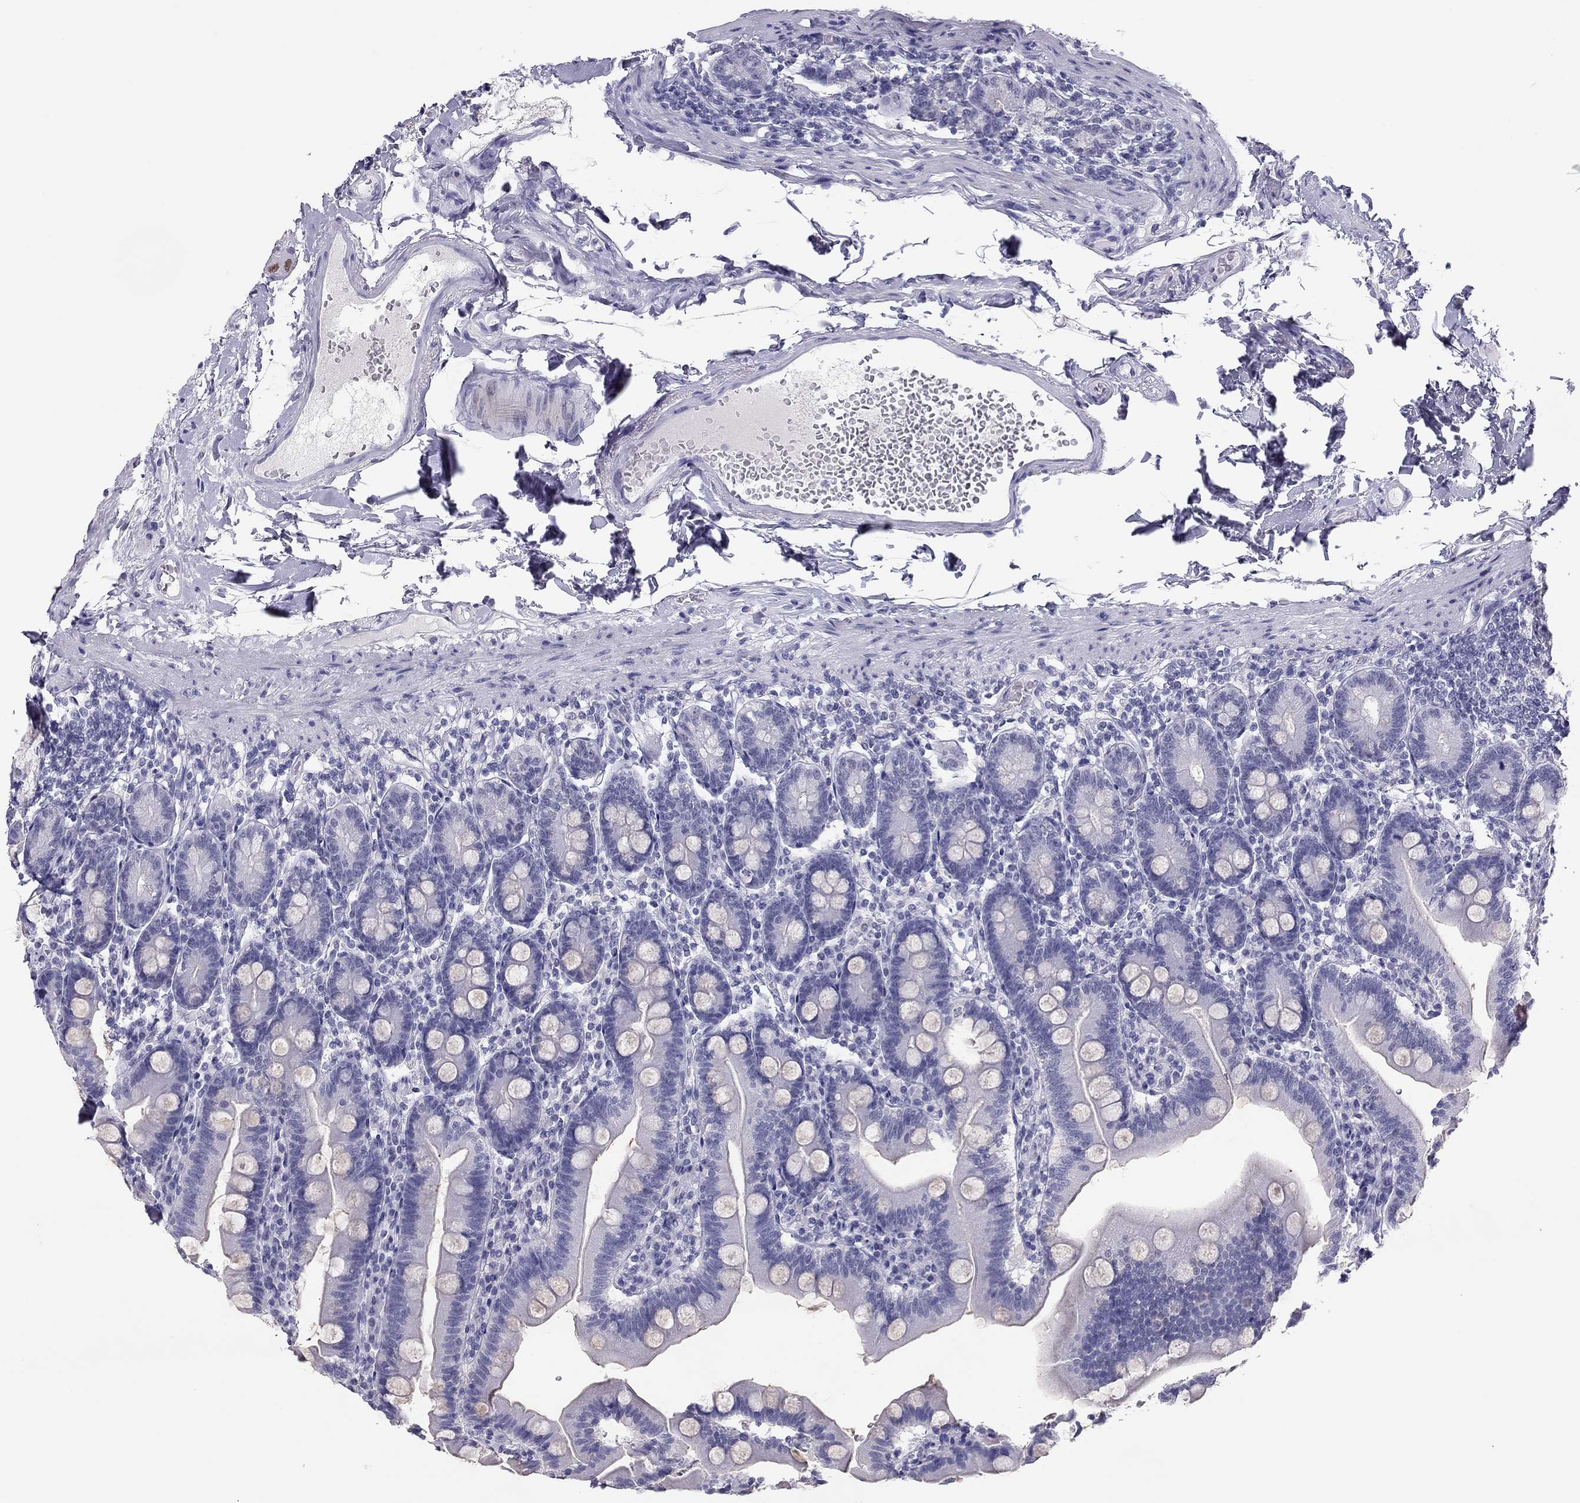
{"staining": {"intensity": "negative", "quantity": "none", "location": "none"}, "tissue": "duodenum", "cell_type": "Glandular cells", "image_type": "normal", "snomed": [{"axis": "morphology", "description": "Normal tissue, NOS"}, {"axis": "topography", "description": "Duodenum"}], "caption": "Protein analysis of unremarkable duodenum displays no significant staining in glandular cells. The staining was performed using DAB to visualize the protein expression in brown, while the nuclei were stained in blue with hematoxylin (Magnification: 20x).", "gene": "PHOX2A", "patient": {"sex": "female", "age": 67}}